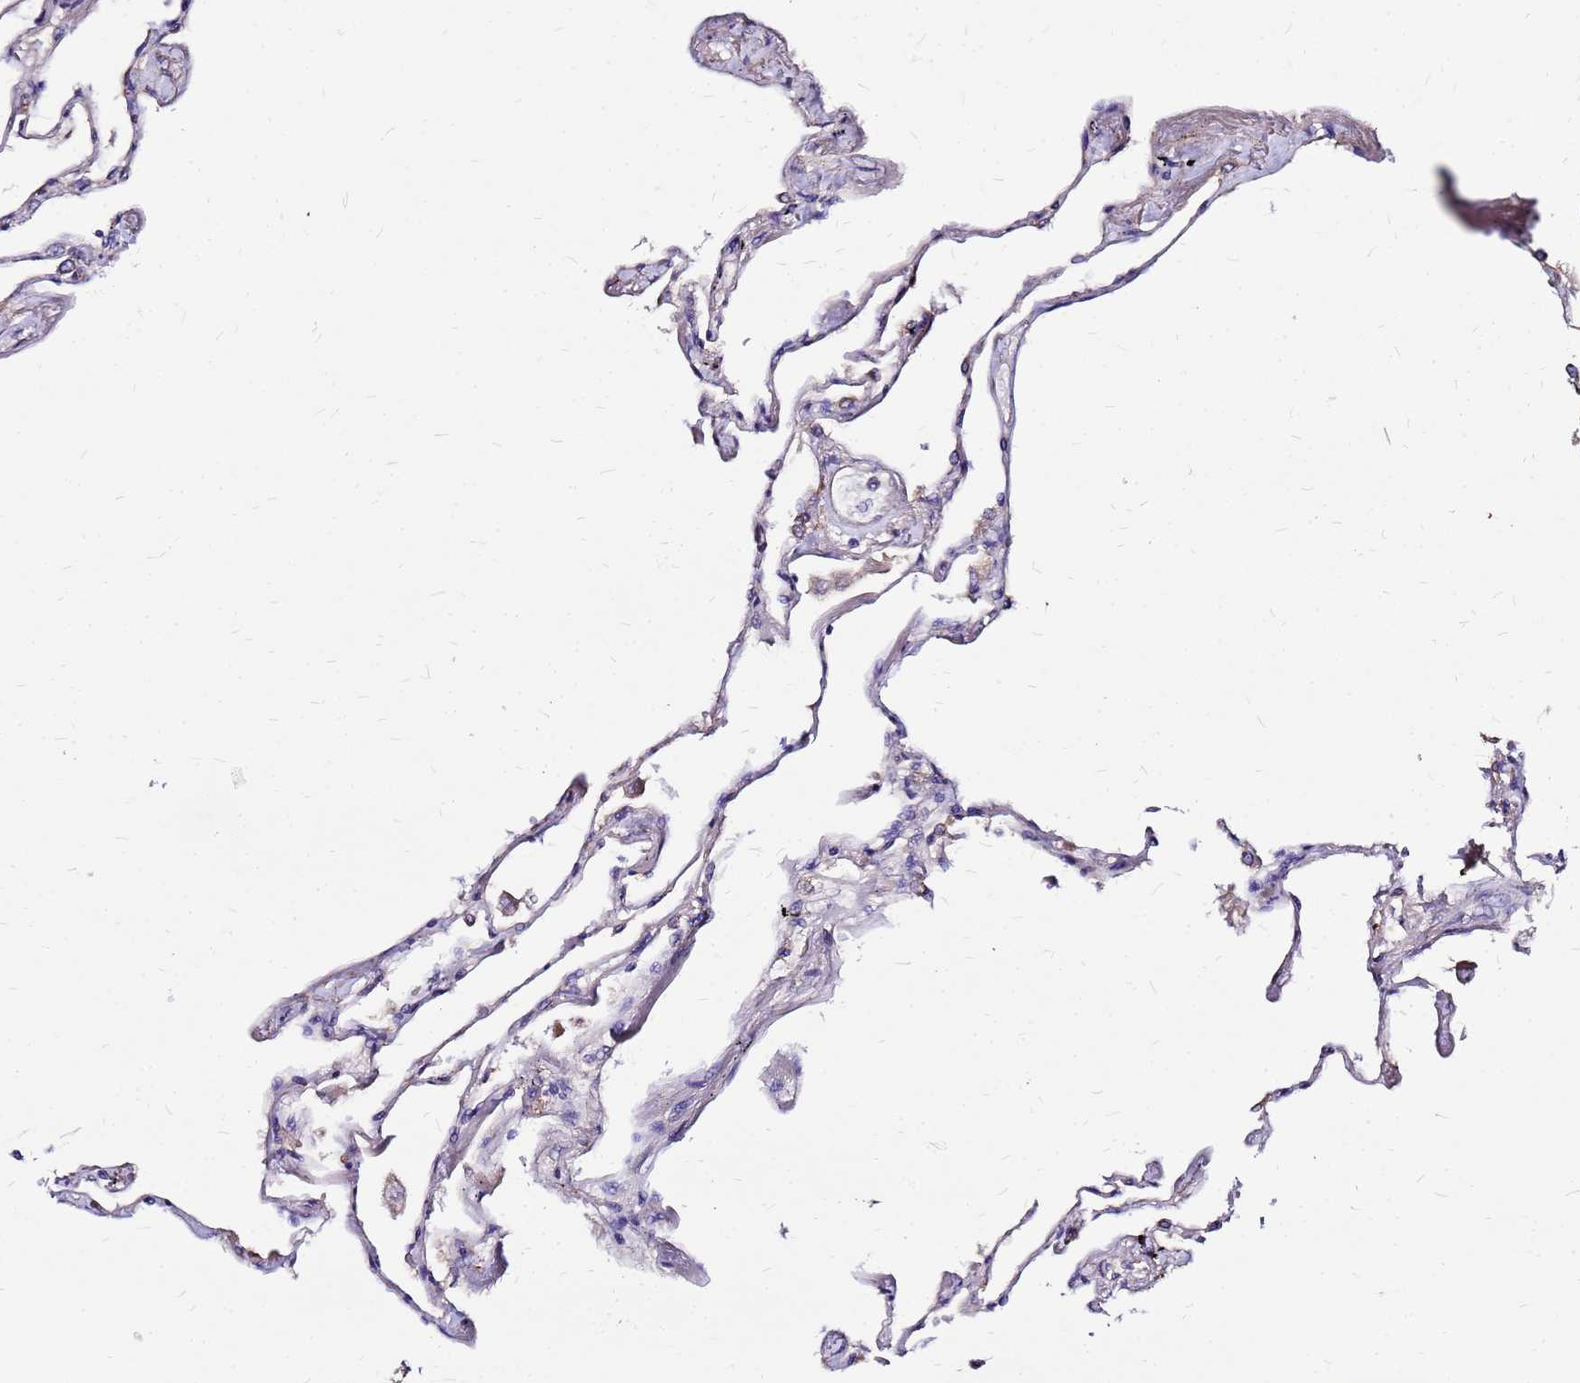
{"staining": {"intensity": "moderate", "quantity": "25%-75%", "location": "cytoplasmic/membranous"}, "tissue": "lung", "cell_type": "Alveolar cells", "image_type": "normal", "snomed": [{"axis": "morphology", "description": "Normal tissue, NOS"}, {"axis": "topography", "description": "Lung"}], "caption": "Normal lung shows moderate cytoplasmic/membranous staining in approximately 25%-75% of alveolar cells.", "gene": "ARHGEF35", "patient": {"sex": "female", "age": 67}}